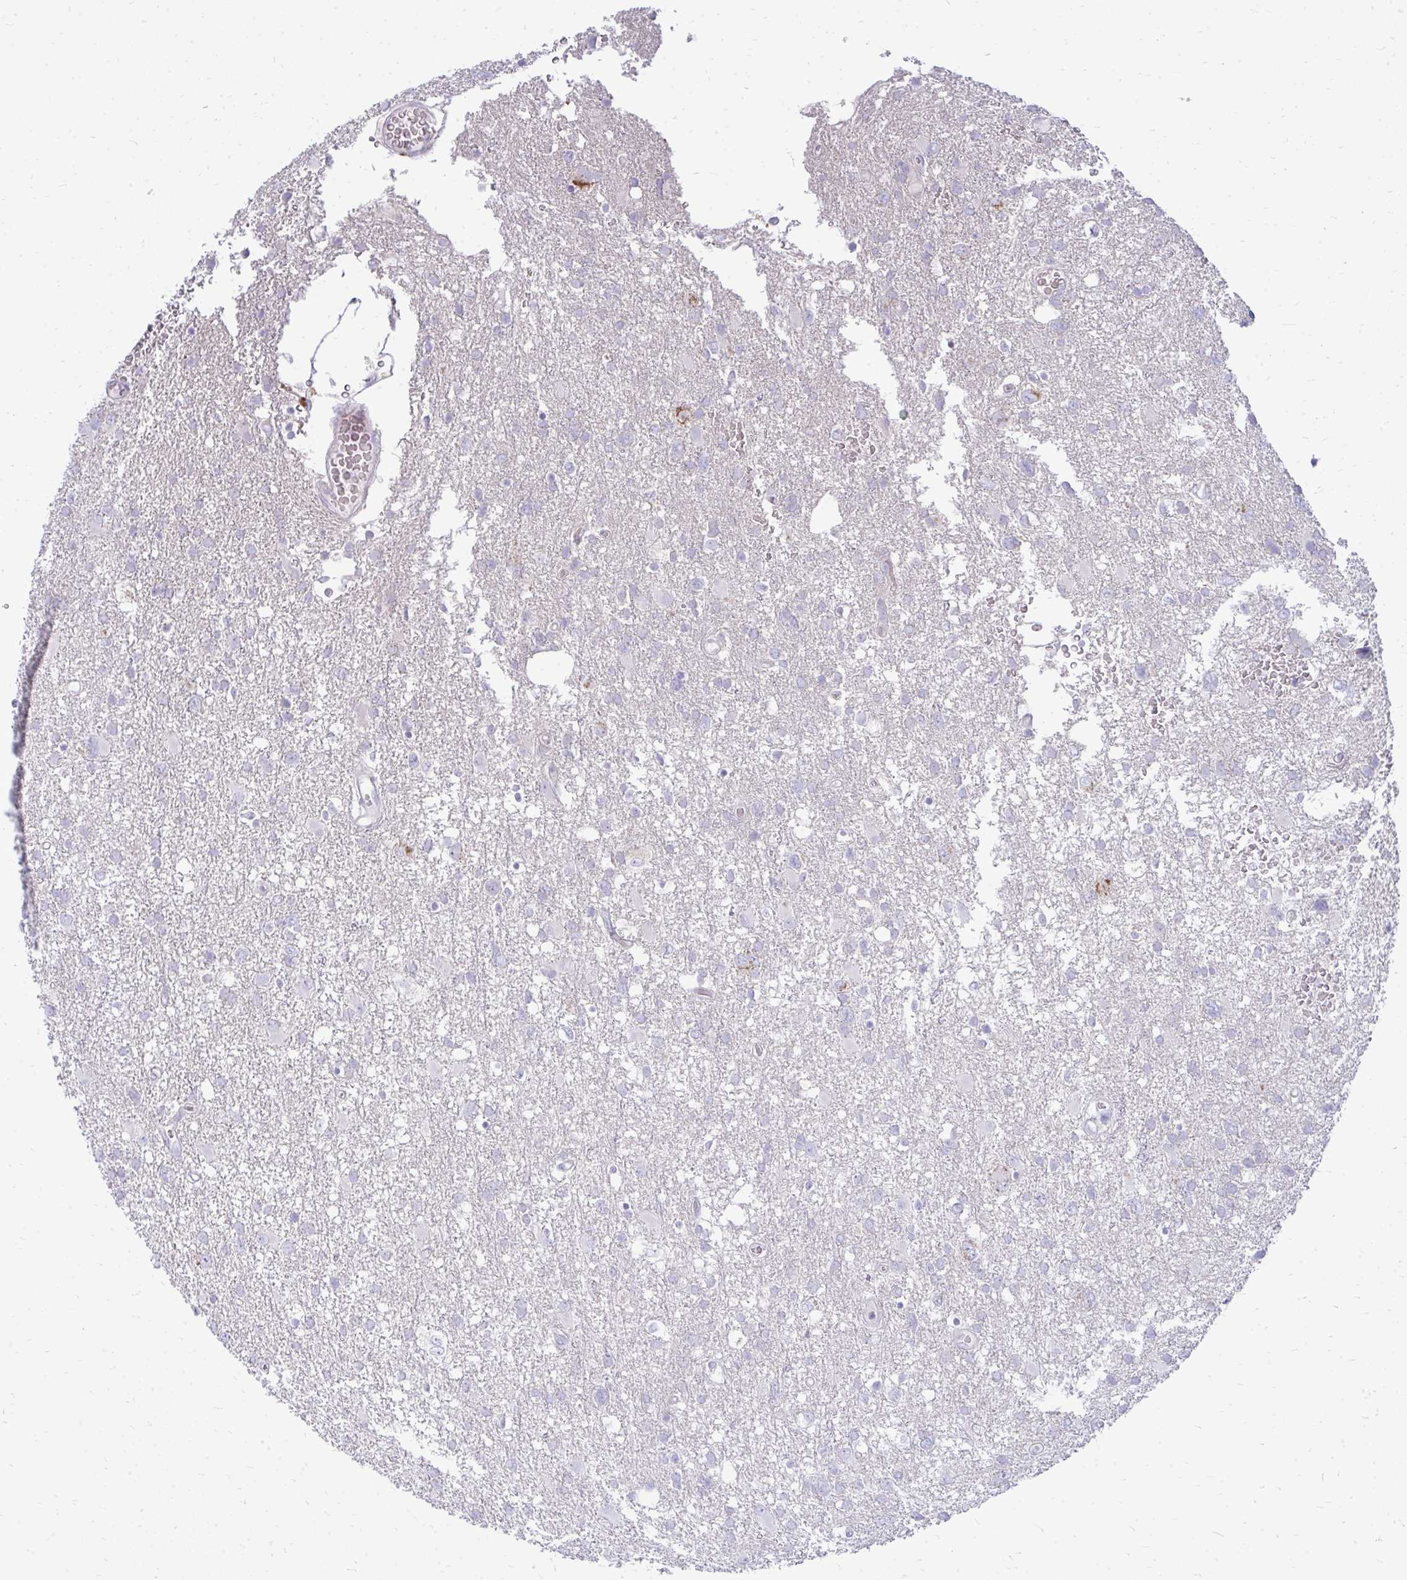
{"staining": {"intensity": "negative", "quantity": "none", "location": "none"}, "tissue": "glioma", "cell_type": "Tumor cells", "image_type": "cancer", "snomed": [{"axis": "morphology", "description": "Glioma, malignant, High grade"}, {"axis": "topography", "description": "Brain"}], "caption": "Immunohistochemical staining of human malignant glioma (high-grade) demonstrates no significant expression in tumor cells. (Brightfield microscopy of DAB immunohistochemistry (IHC) at high magnification).", "gene": "TSPEAR", "patient": {"sex": "male", "age": 61}}